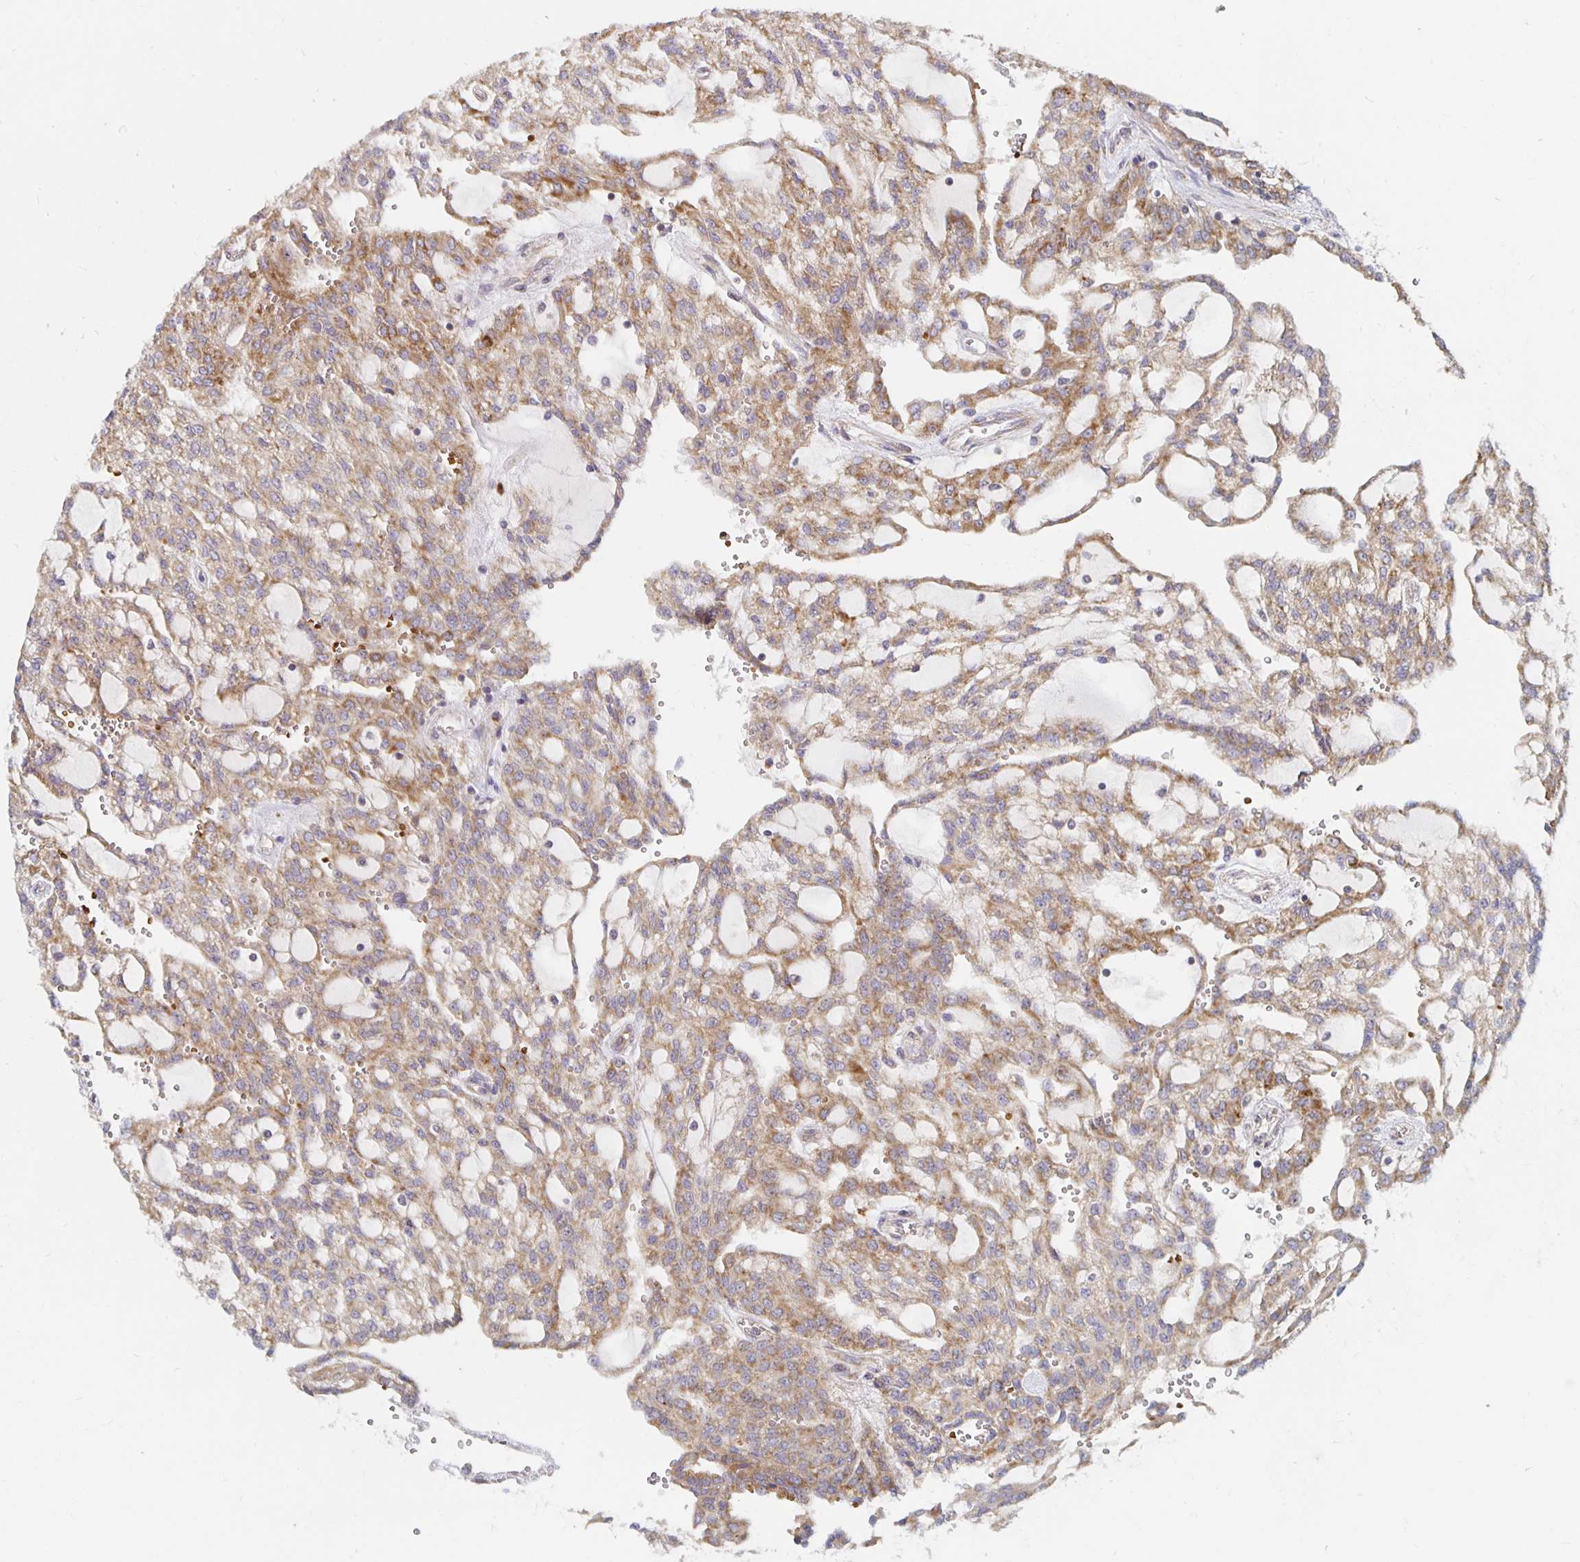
{"staining": {"intensity": "moderate", "quantity": ">75%", "location": "cytoplasmic/membranous"}, "tissue": "renal cancer", "cell_type": "Tumor cells", "image_type": "cancer", "snomed": [{"axis": "morphology", "description": "Adenocarcinoma, NOS"}, {"axis": "topography", "description": "Kidney"}], "caption": "Brown immunohistochemical staining in human renal cancer demonstrates moderate cytoplasmic/membranous staining in about >75% of tumor cells. The staining was performed using DAB, with brown indicating positive protein expression. Nuclei are stained blue with hematoxylin.", "gene": "MRPL28", "patient": {"sex": "male", "age": 63}}